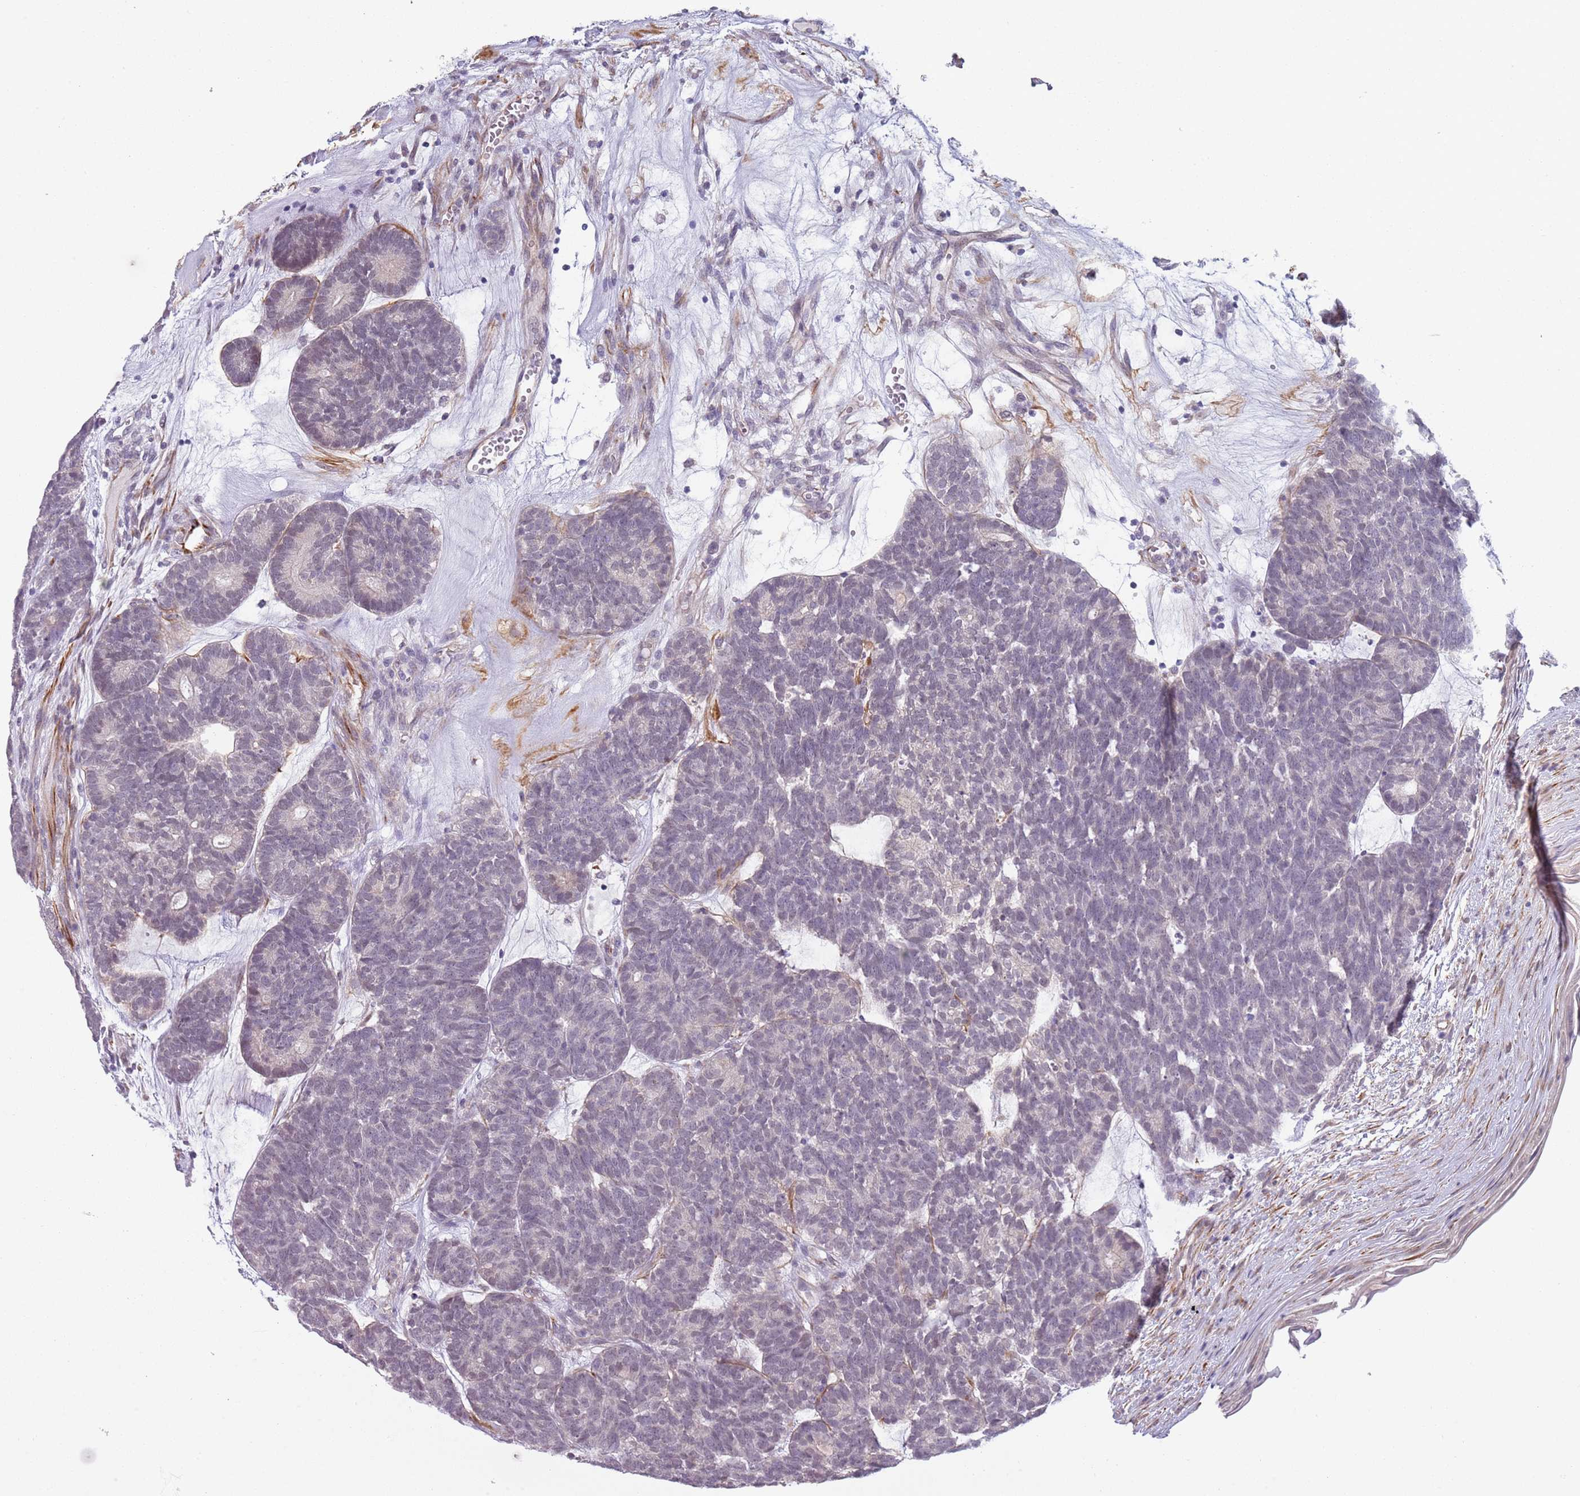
{"staining": {"intensity": "negative", "quantity": "none", "location": "none"}, "tissue": "head and neck cancer", "cell_type": "Tumor cells", "image_type": "cancer", "snomed": [{"axis": "morphology", "description": "Adenocarcinoma, NOS"}, {"axis": "topography", "description": "Head-Neck"}], "caption": "This is a image of immunohistochemistry (IHC) staining of head and neck adenocarcinoma, which shows no staining in tumor cells.", "gene": "NBPF3", "patient": {"sex": "female", "age": 81}}